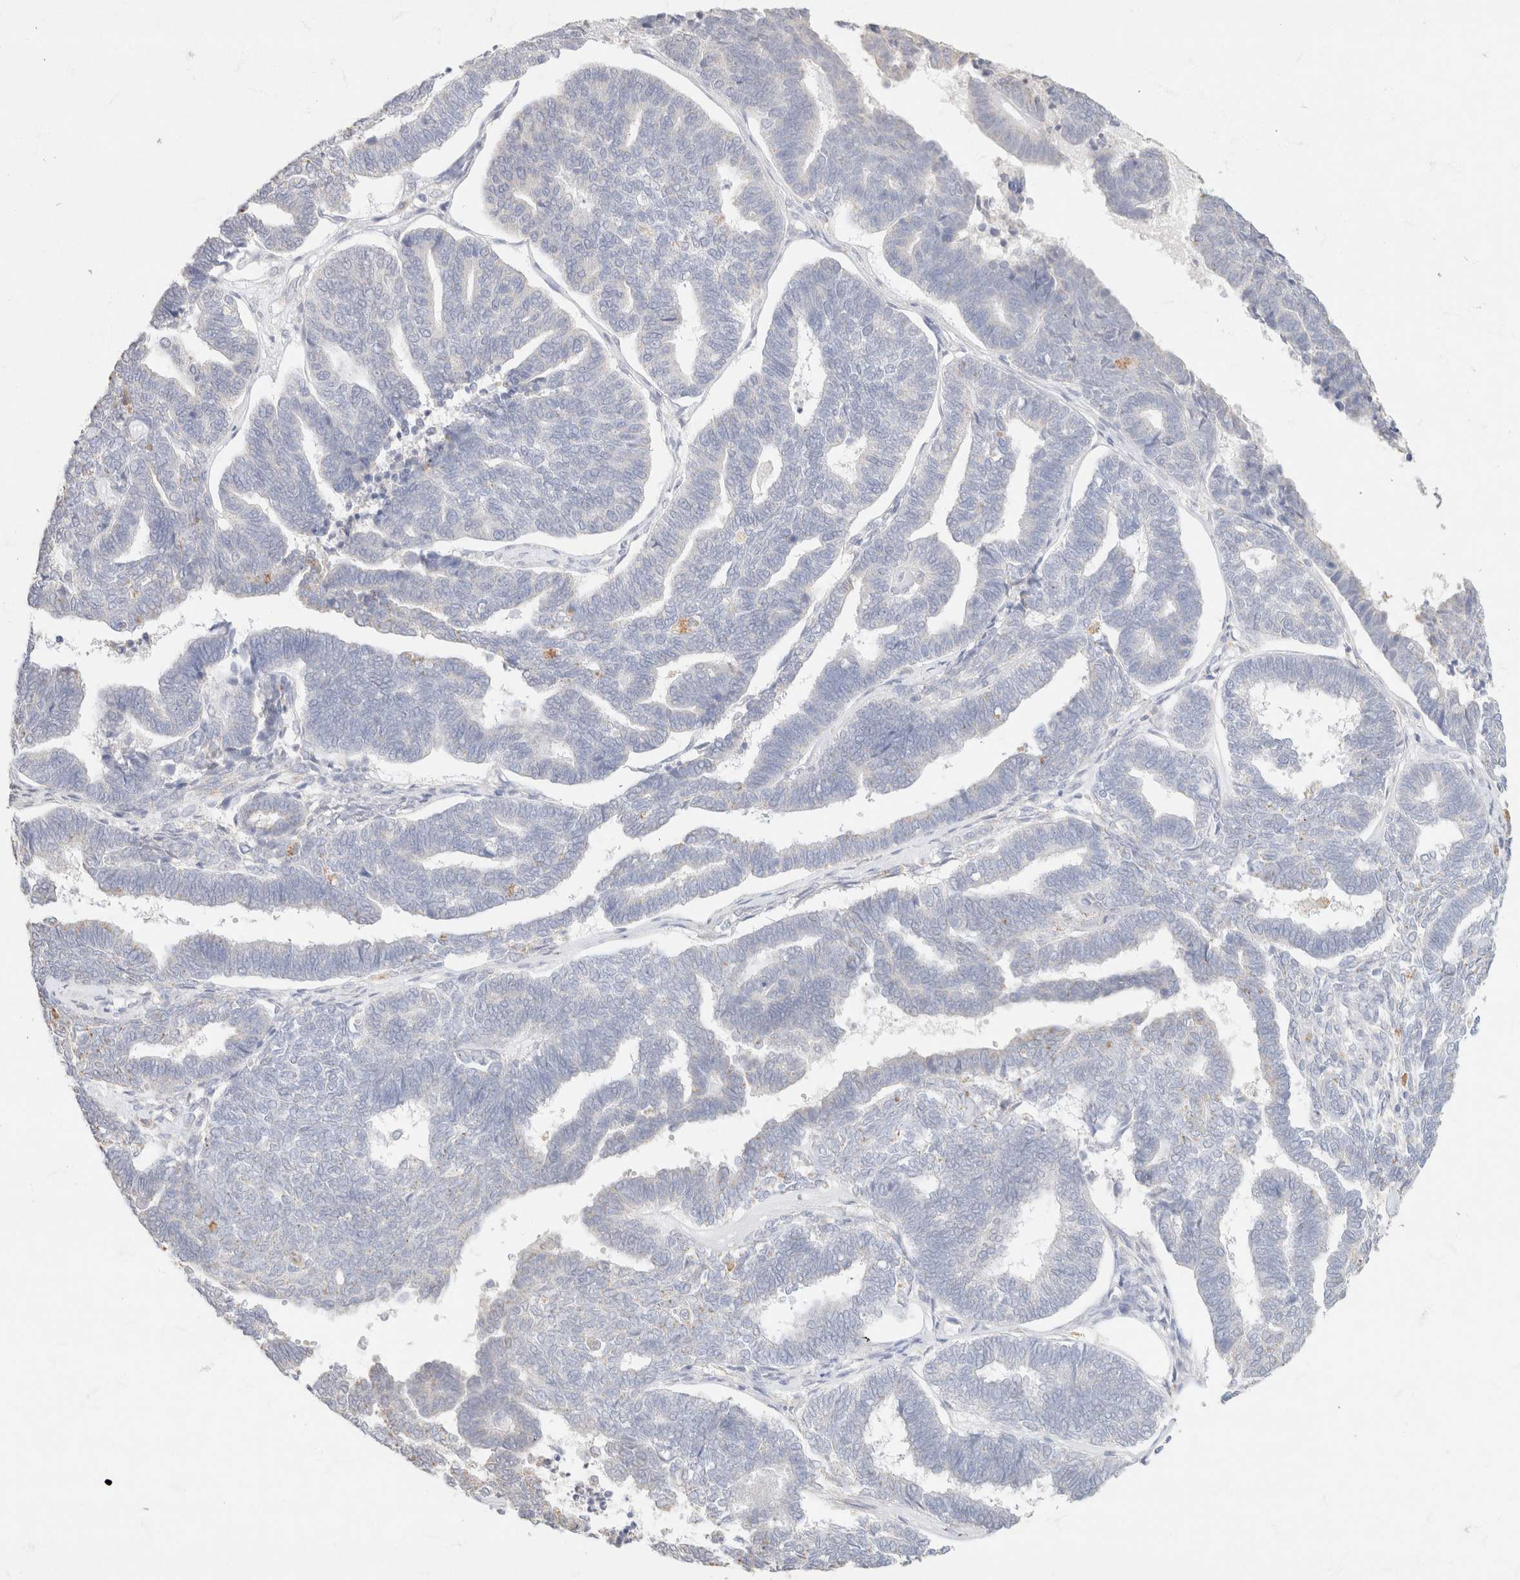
{"staining": {"intensity": "negative", "quantity": "none", "location": "none"}, "tissue": "endometrial cancer", "cell_type": "Tumor cells", "image_type": "cancer", "snomed": [{"axis": "morphology", "description": "Adenocarcinoma, NOS"}, {"axis": "topography", "description": "Endometrium"}], "caption": "The photomicrograph reveals no staining of tumor cells in endometrial cancer.", "gene": "CA12", "patient": {"sex": "female", "age": 70}}